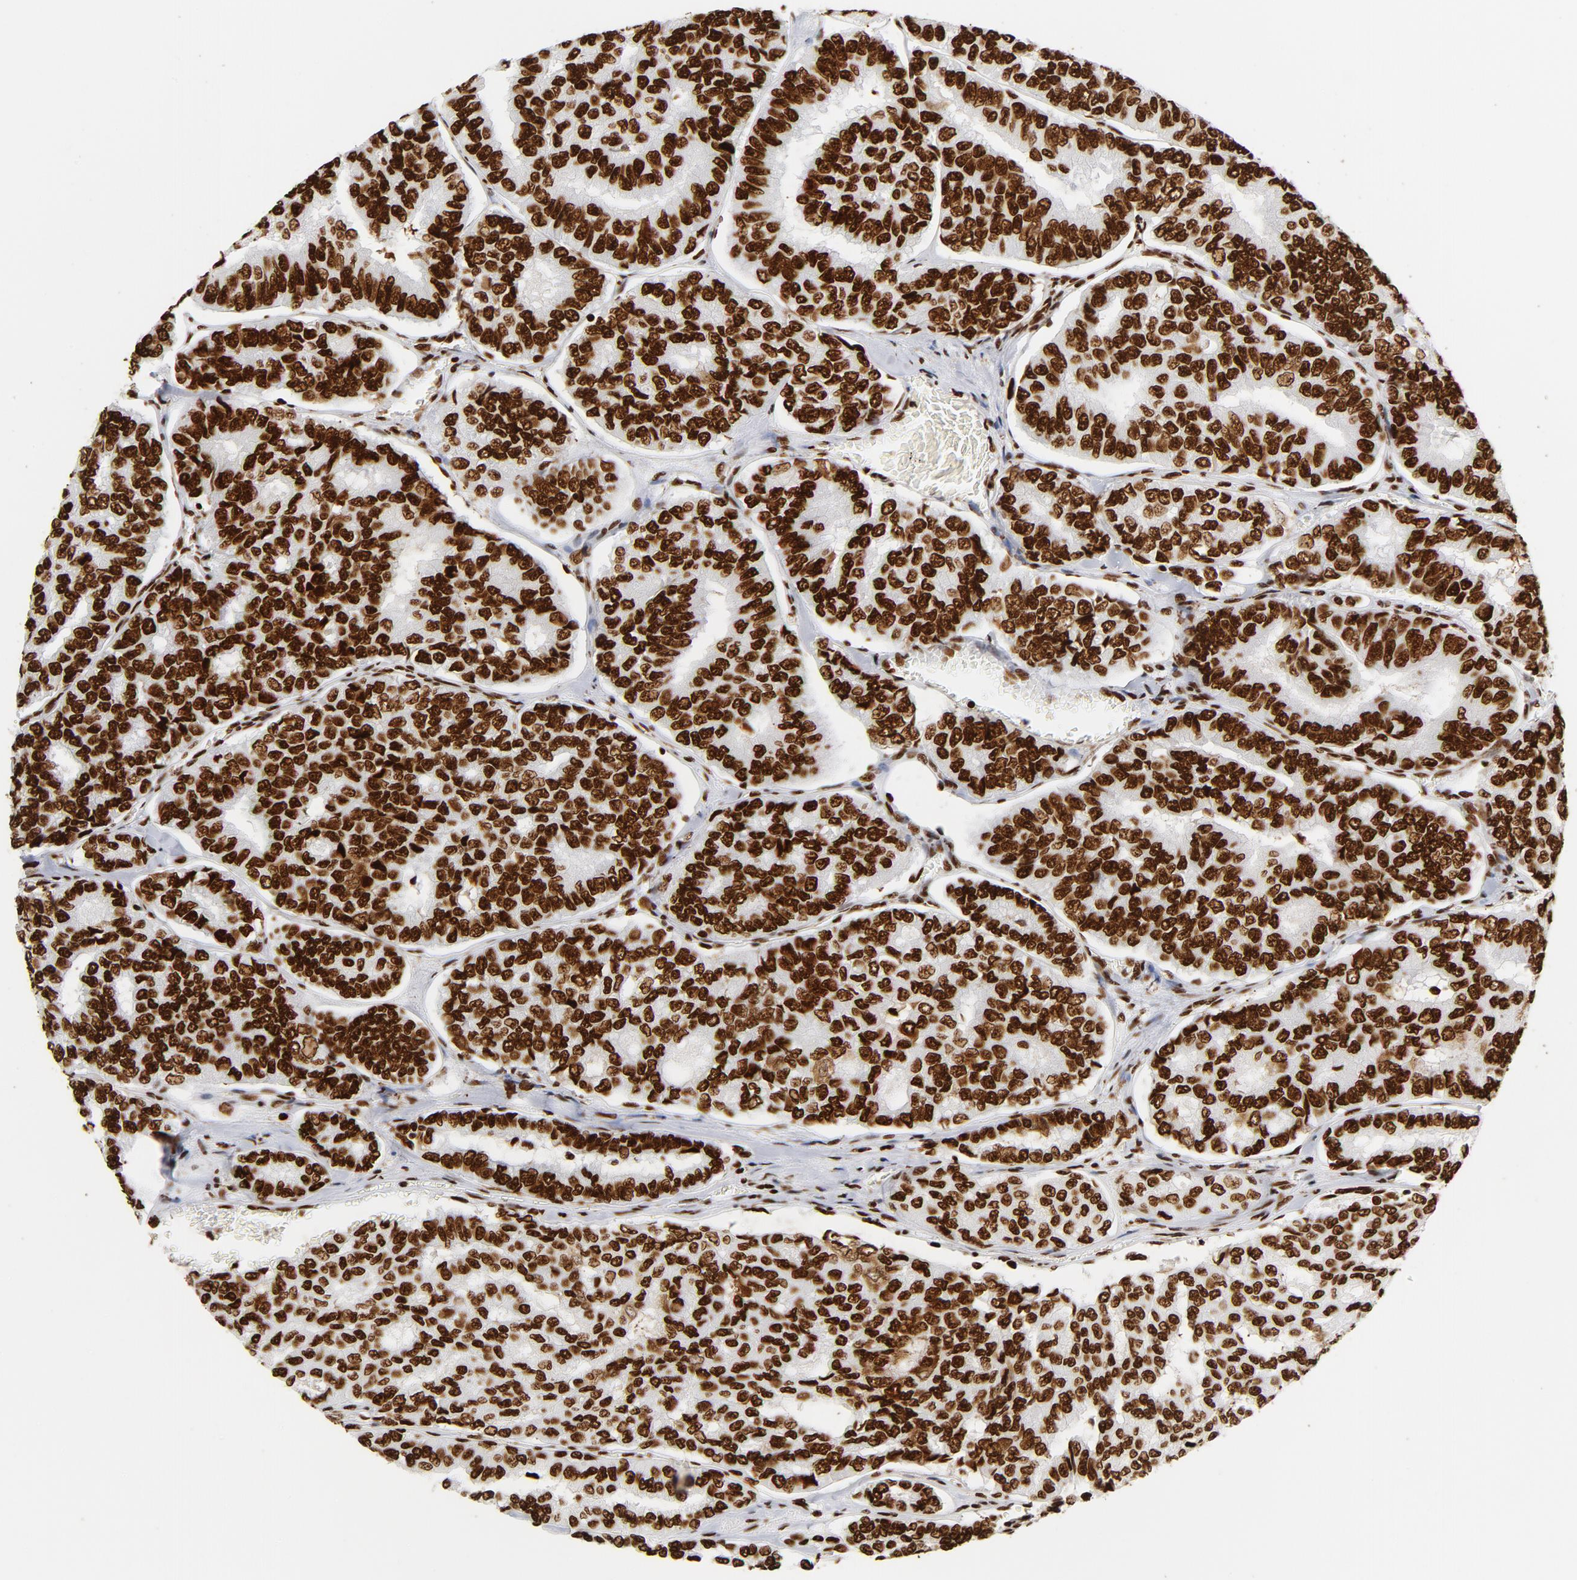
{"staining": {"intensity": "strong", "quantity": ">75%", "location": "nuclear"}, "tissue": "thyroid cancer", "cell_type": "Tumor cells", "image_type": "cancer", "snomed": [{"axis": "morphology", "description": "Papillary adenocarcinoma, NOS"}, {"axis": "topography", "description": "Thyroid gland"}], "caption": "Human thyroid cancer stained with a protein marker shows strong staining in tumor cells.", "gene": "XRCC6", "patient": {"sex": "female", "age": 35}}